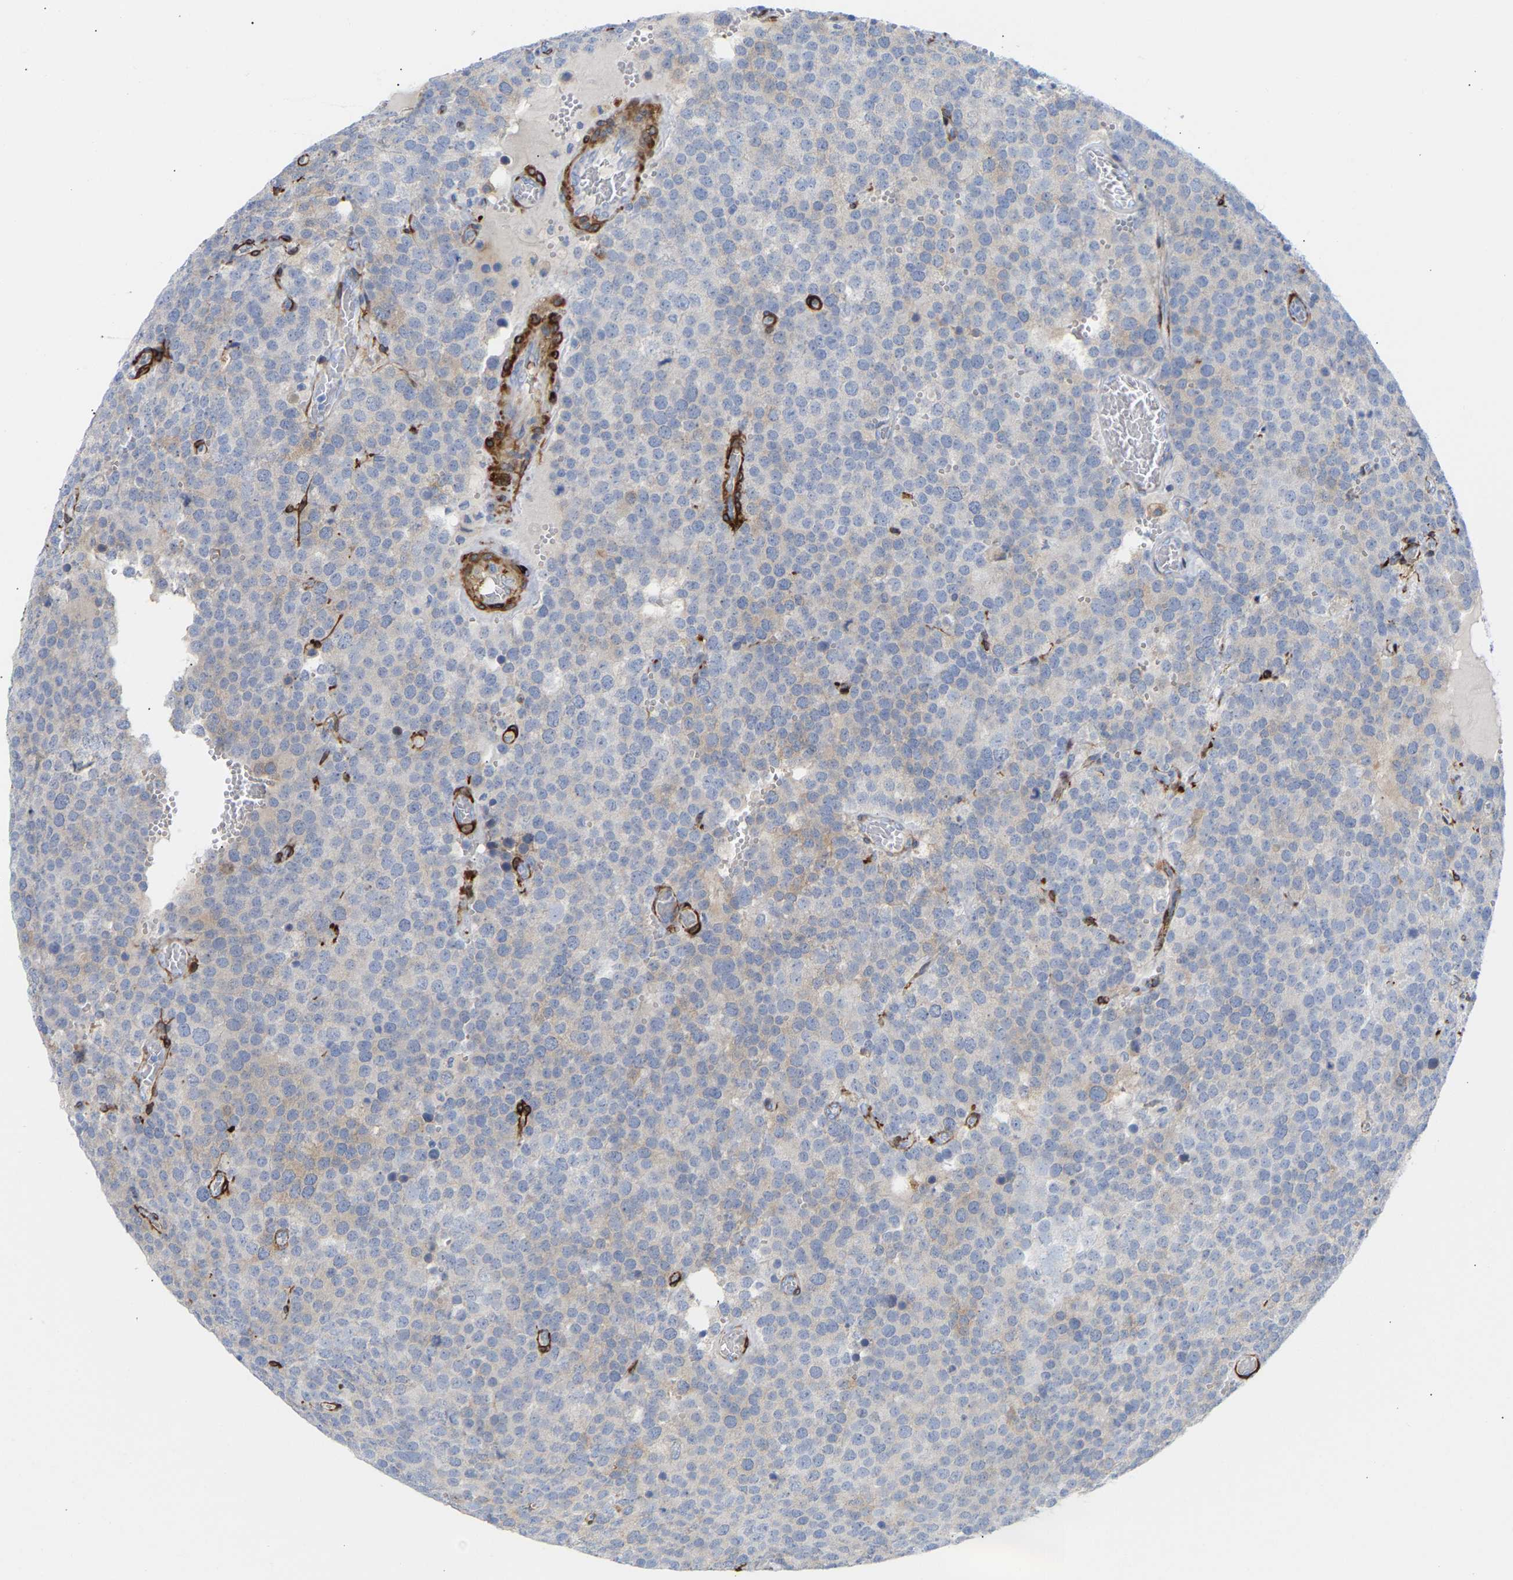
{"staining": {"intensity": "weak", "quantity": "<25%", "location": "cytoplasmic/membranous"}, "tissue": "testis cancer", "cell_type": "Tumor cells", "image_type": "cancer", "snomed": [{"axis": "morphology", "description": "Normal tissue, NOS"}, {"axis": "morphology", "description": "Seminoma, NOS"}, {"axis": "topography", "description": "Testis"}], "caption": "Immunohistochemistry (IHC) photomicrograph of human testis cancer (seminoma) stained for a protein (brown), which exhibits no positivity in tumor cells.", "gene": "AMPH", "patient": {"sex": "male", "age": 71}}